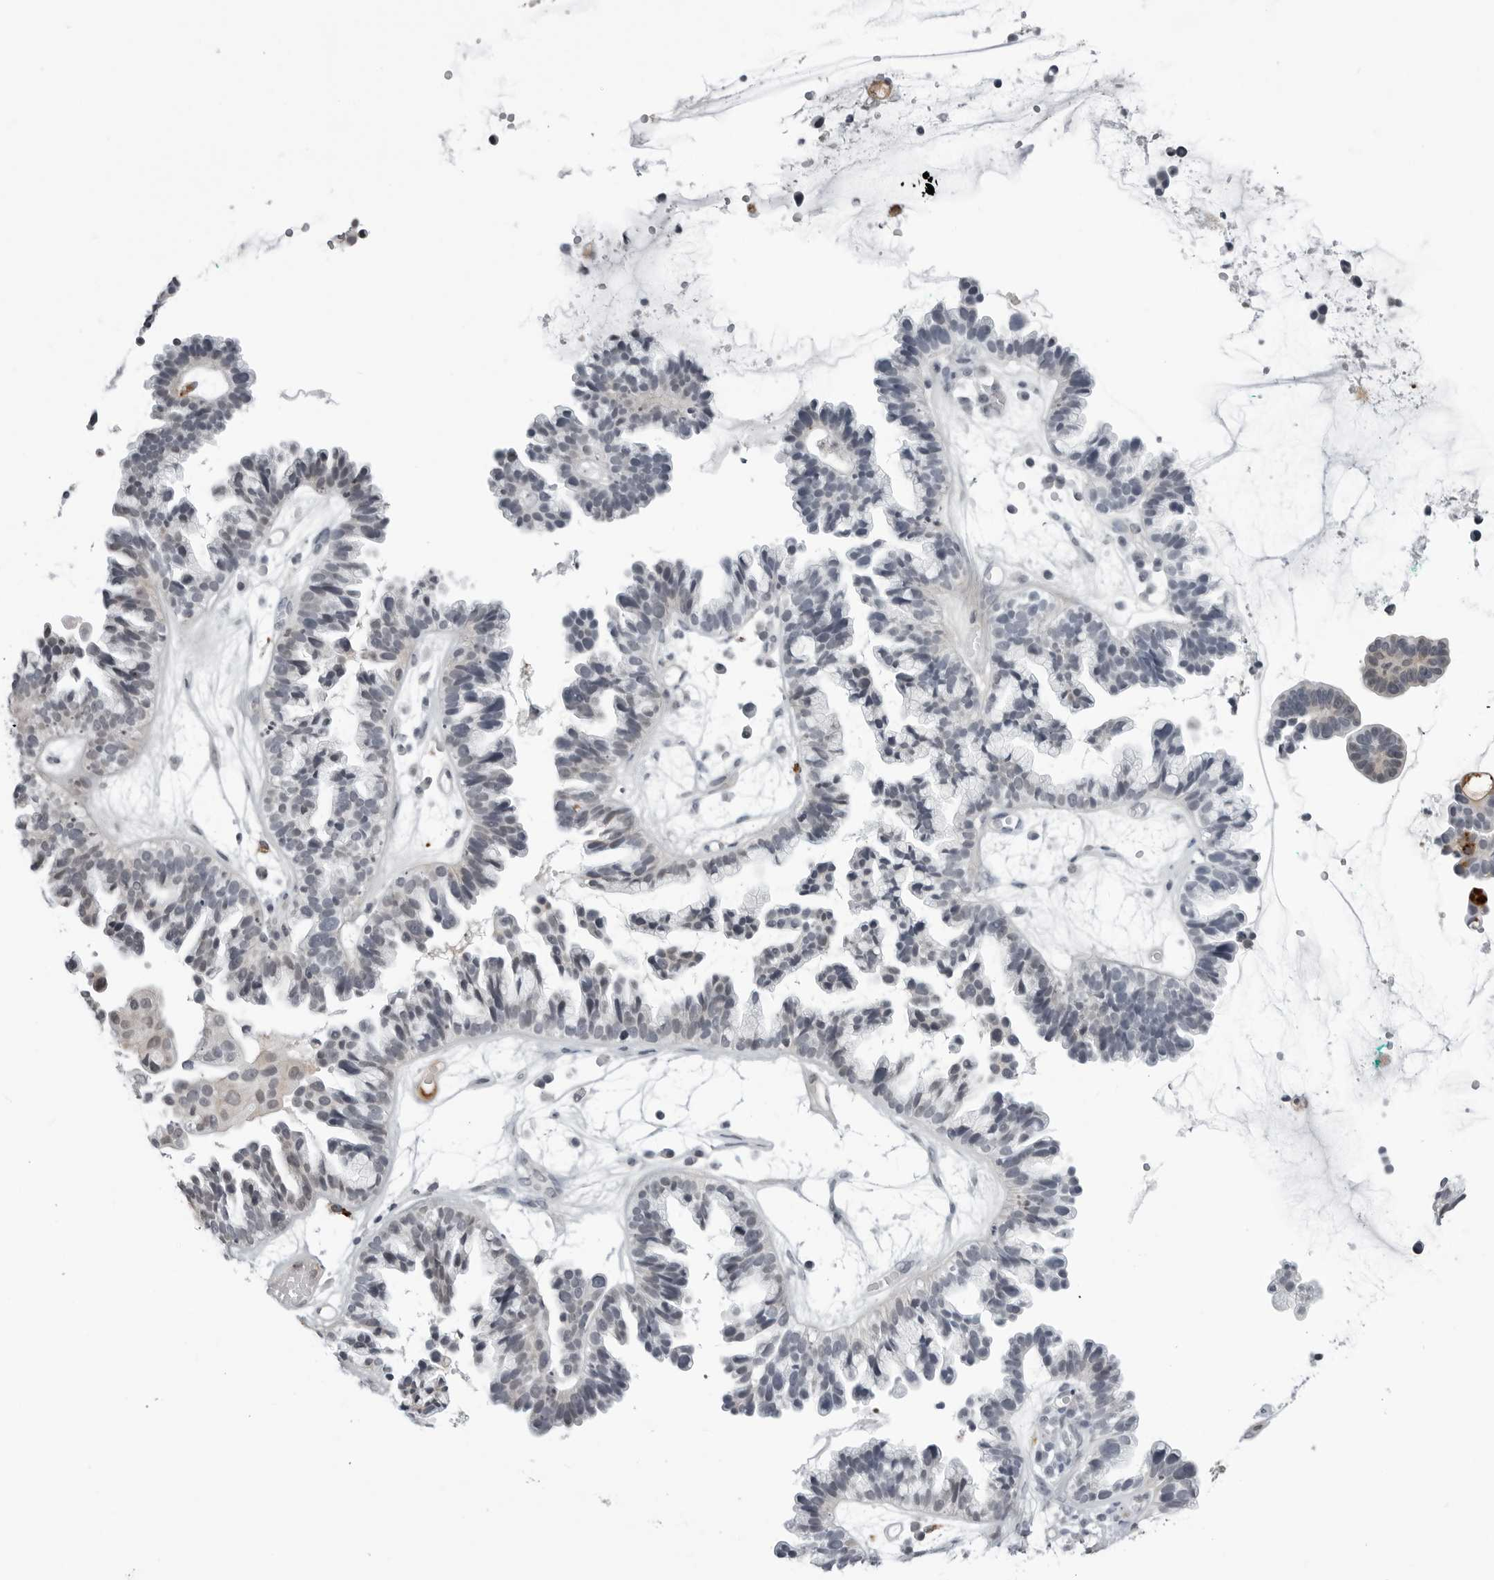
{"staining": {"intensity": "negative", "quantity": "none", "location": "none"}, "tissue": "ovarian cancer", "cell_type": "Tumor cells", "image_type": "cancer", "snomed": [{"axis": "morphology", "description": "Cystadenocarcinoma, serous, NOS"}, {"axis": "topography", "description": "Ovary"}], "caption": "Human ovarian cancer (serous cystadenocarcinoma) stained for a protein using immunohistochemistry displays no positivity in tumor cells.", "gene": "CXCR5", "patient": {"sex": "female", "age": 56}}